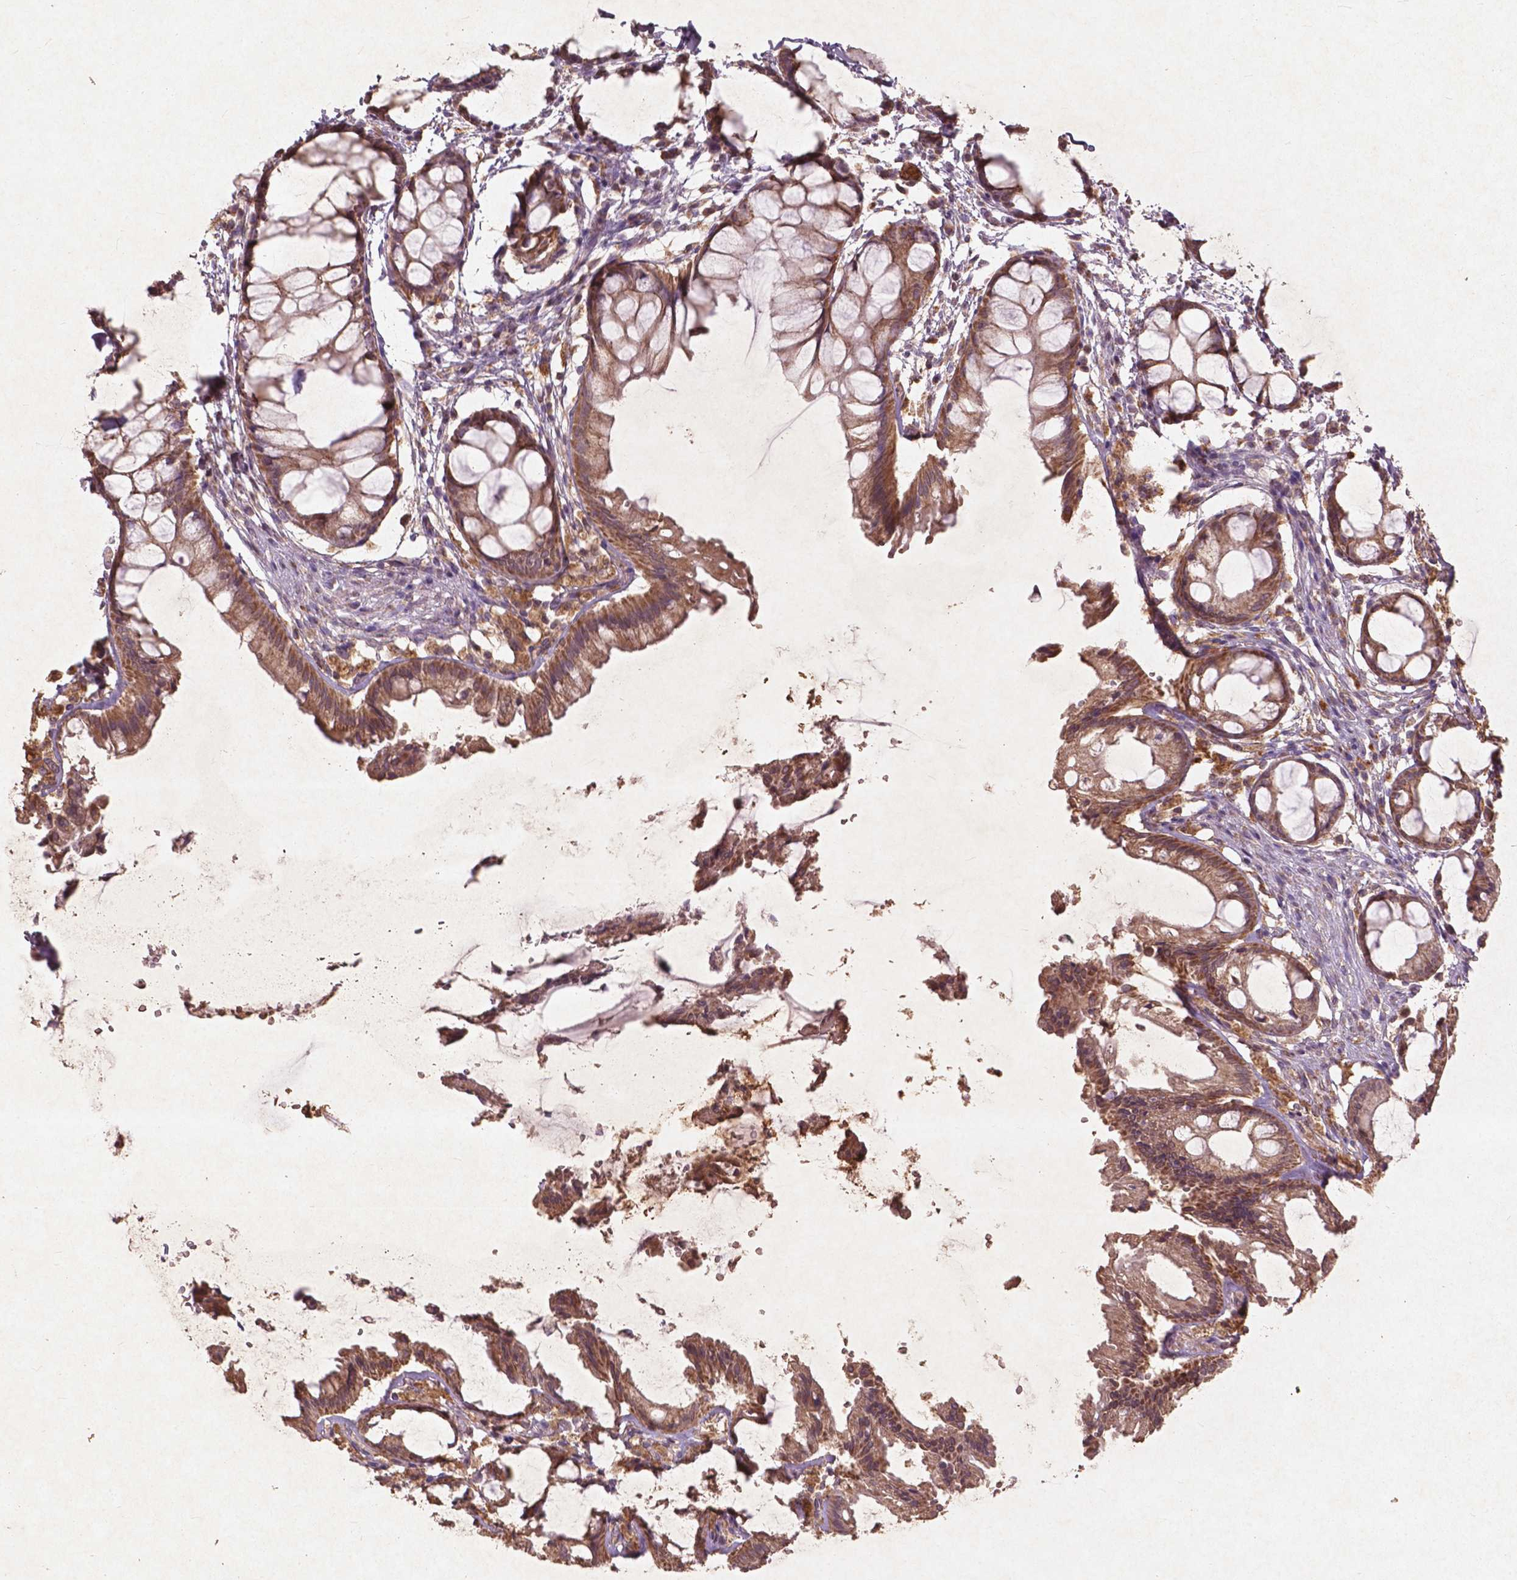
{"staining": {"intensity": "moderate", "quantity": ">75%", "location": "cytoplasmic/membranous"}, "tissue": "rectum", "cell_type": "Glandular cells", "image_type": "normal", "snomed": [{"axis": "morphology", "description": "Normal tissue, NOS"}, {"axis": "topography", "description": "Rectum"}], "caption": "DAB (3,3'-diaminobenzidine) immunohistochemical staining of normal human rectum reveals moderate cytoplasmic/membranous protein staining in about >75% of glandular cells. Using DAB (3,3'-diaminobenzidine) (brown) and hematoxylin (blue) stains, captured at high magnification using brightfield microscopy.", "gene": "ST6GALNAC5", "patient": {"sex": "female", "age": 62}}